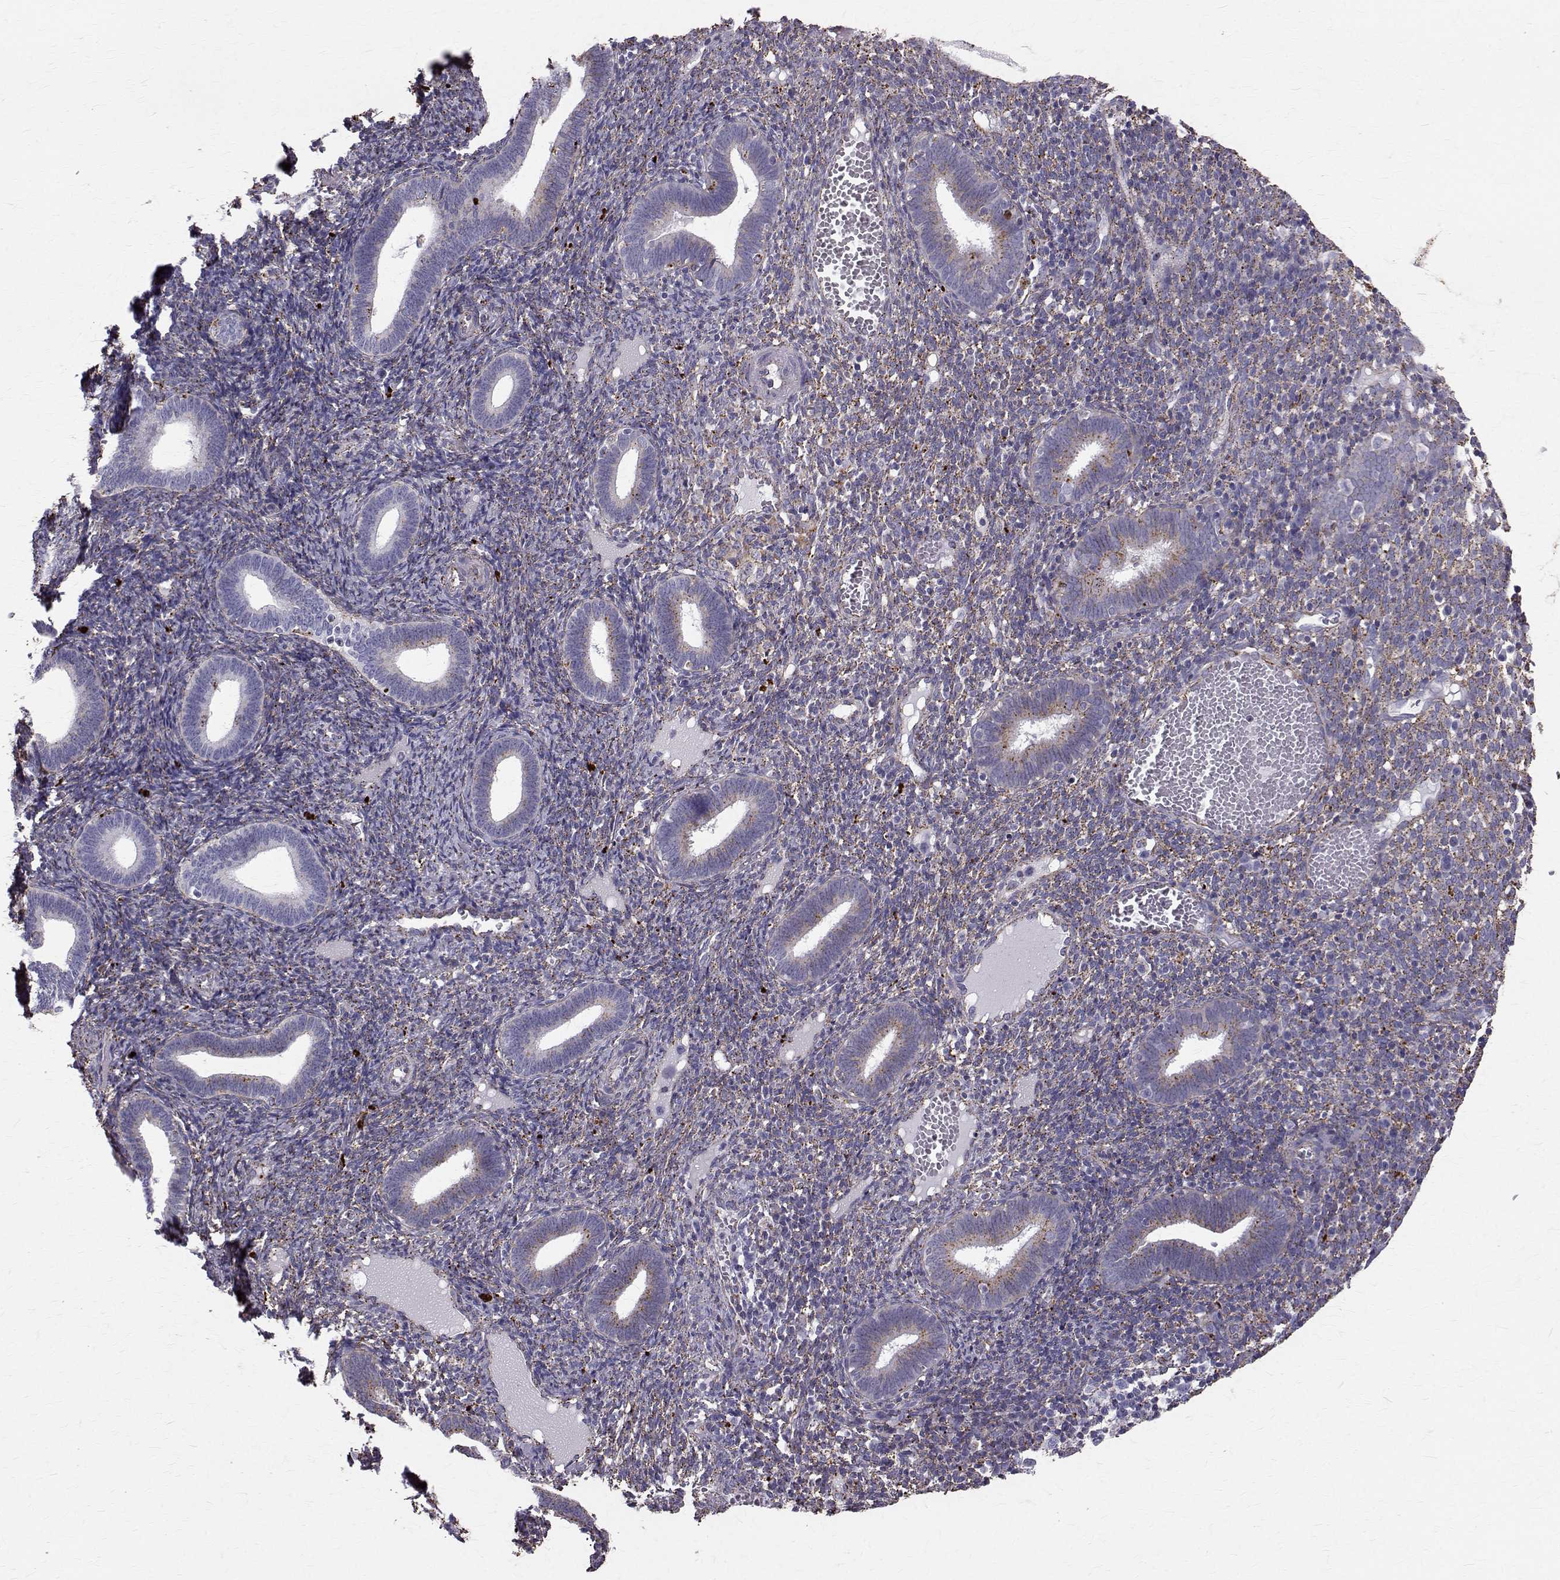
{"staining": {"intensity": "weak", "quantity": "25%-75%", "location": "cytoplasmic/membranous"}, "tissue": "endometrium", "cell_type": "Cells in endometrial stroma", "image_type": "normal", "snomed": [{"axis": "morphology", "description": "Normal tissue, NOS"}, {"axis": "topography", "description": "Endometrium"}], "caption": "Cells in endometrial stroma display low levels of weak cytoplasmic/membranous staining in about 25%-75% of cells in benign human endometrium.", "gene": "TPP1", "patient": {"sex": "female", "age": 41}}